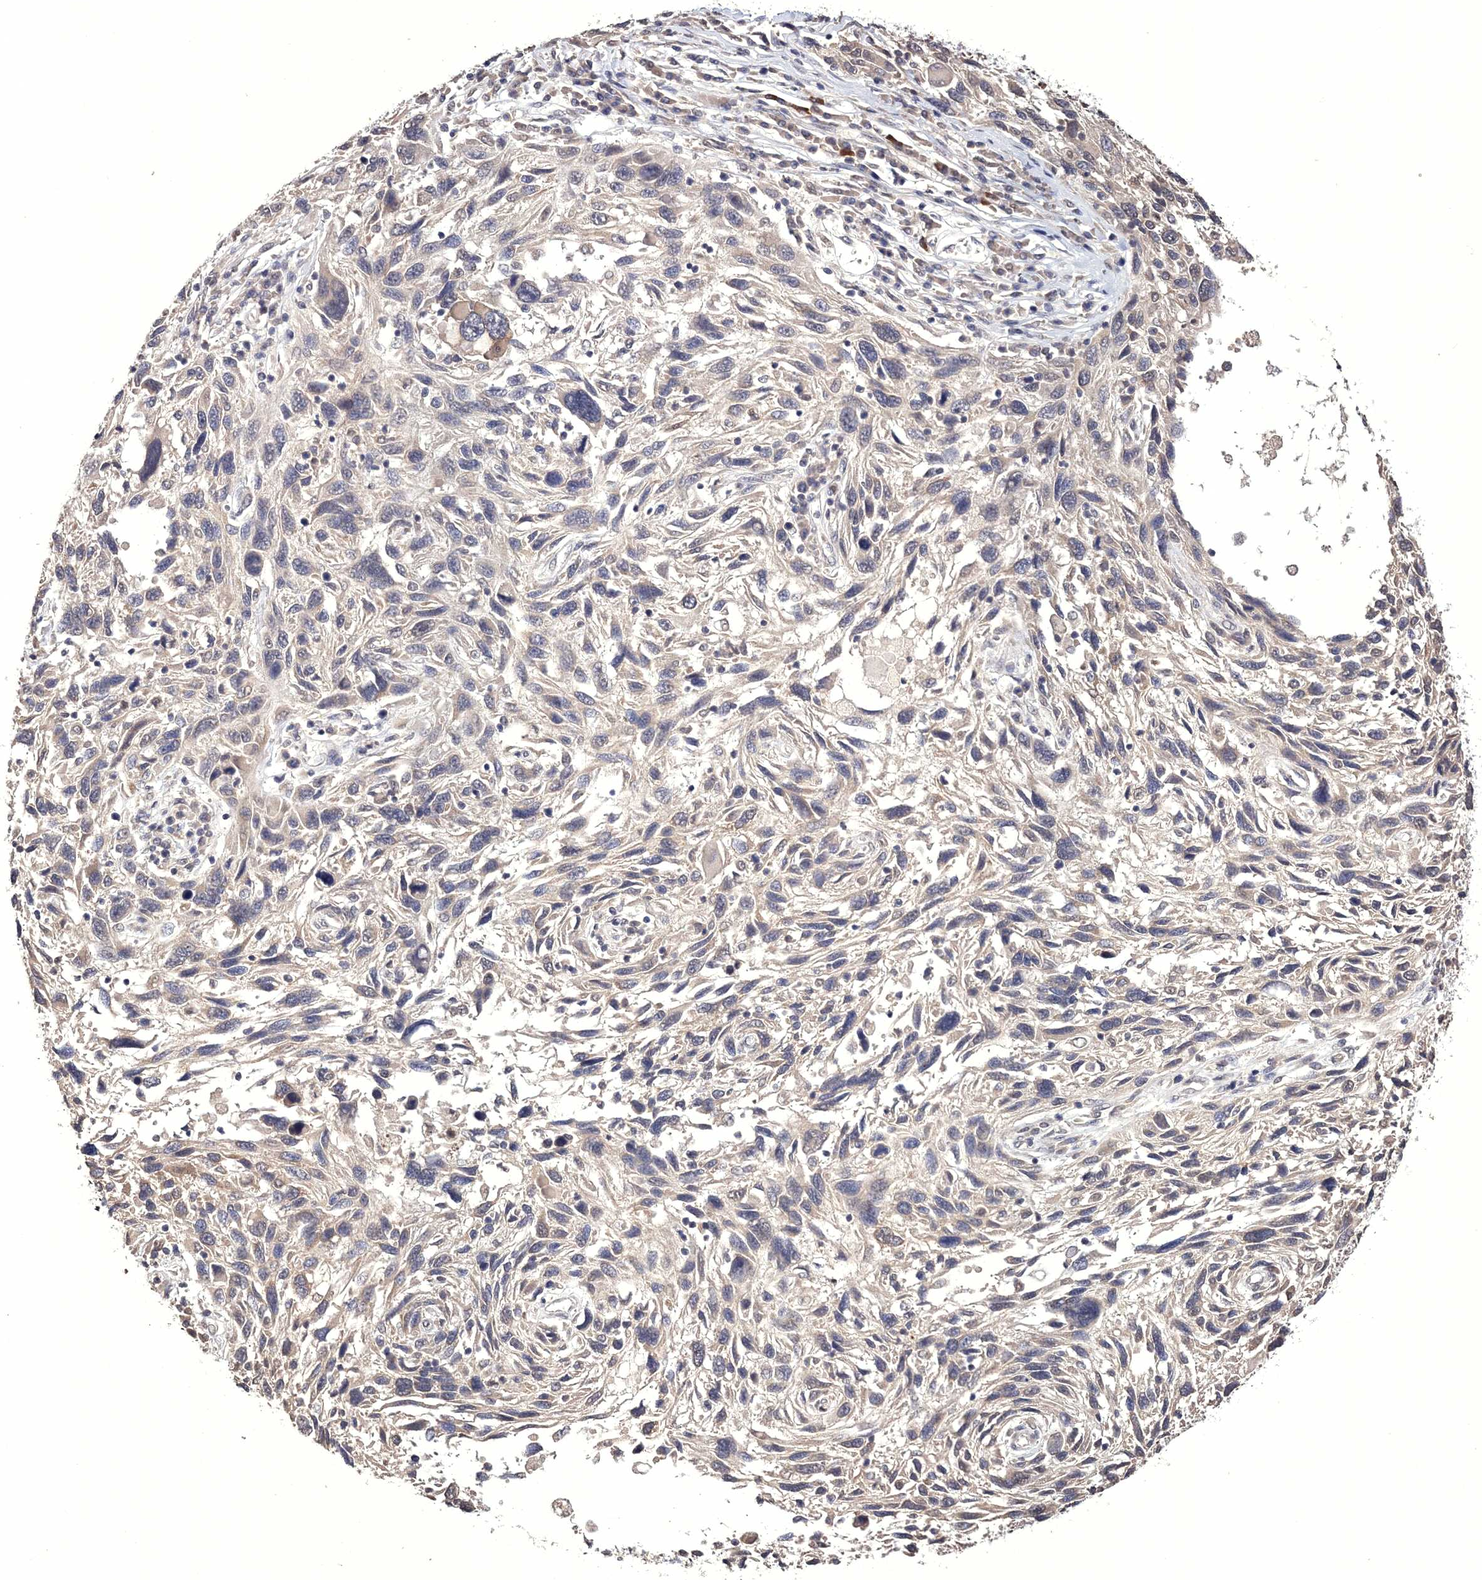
{"staining": {"intensity": "negative", "quantity": "none", "location": "none"}, "tissue": "melanoma", "cell_type": "Tumor cells", "image_type": "cancer", "snomed": [{"axis": "morphology", "description": "Malignant melanoma, NOS"}, {"axis": "topography", "description": "Skin"}], "caption": "There is no significant staining in tumor cells of malignant melanoma. (DAB (3,3'-diaminobenzidine) immunohistochemistry visualized using brightfield microscopy, high magnification).", "gene": "GPN1", "patient": {"sex": "male", "age": 53}}